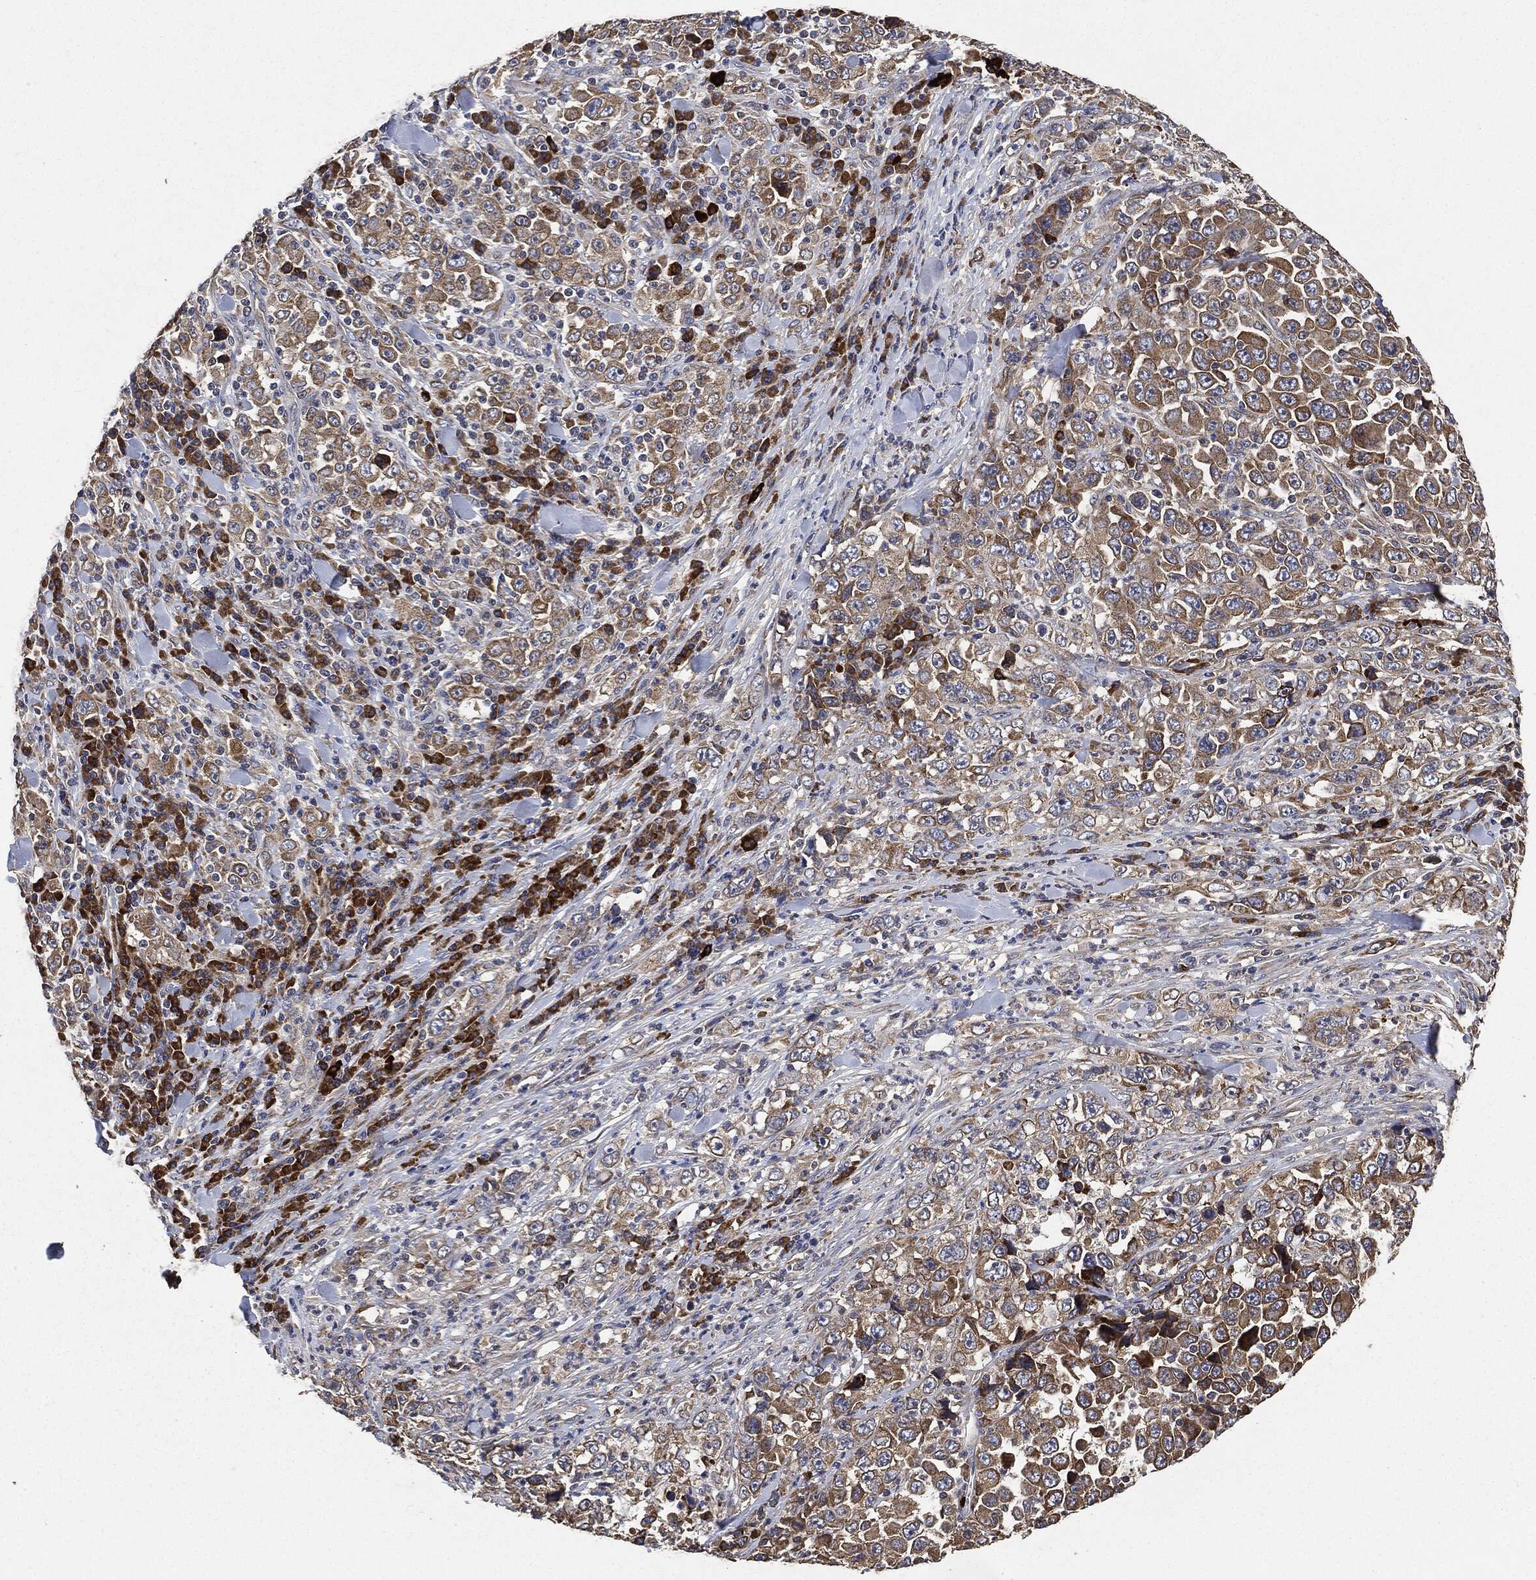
{"staining": {"intensity": "moderate", "quantity": "25%-75%", "location": "cytoplasmic/membranous"}, "tissue": "stomach cancer", "cell_type": "Tumor cells", "image_type": "cancer", "snomed": [{"axis": "morphology", "description": "Normal tissue, NOS"}, {"axis": "morphology", "description": "Adenocarcinoma, NOS"}, {"axis": "topography", "description": "Stomach, upper"}, {"axis": "topography", "description": "Stomach"}], "caption": "This image reveals immunohistochemistry (IHC) staining of stomach adenocarcinoma, with medium moderate cytoplasmic/membranous positivity in about 25%-75% of tumor cells.", "gene": "STK3", "patient": {"sex": "male", "age": 59}}